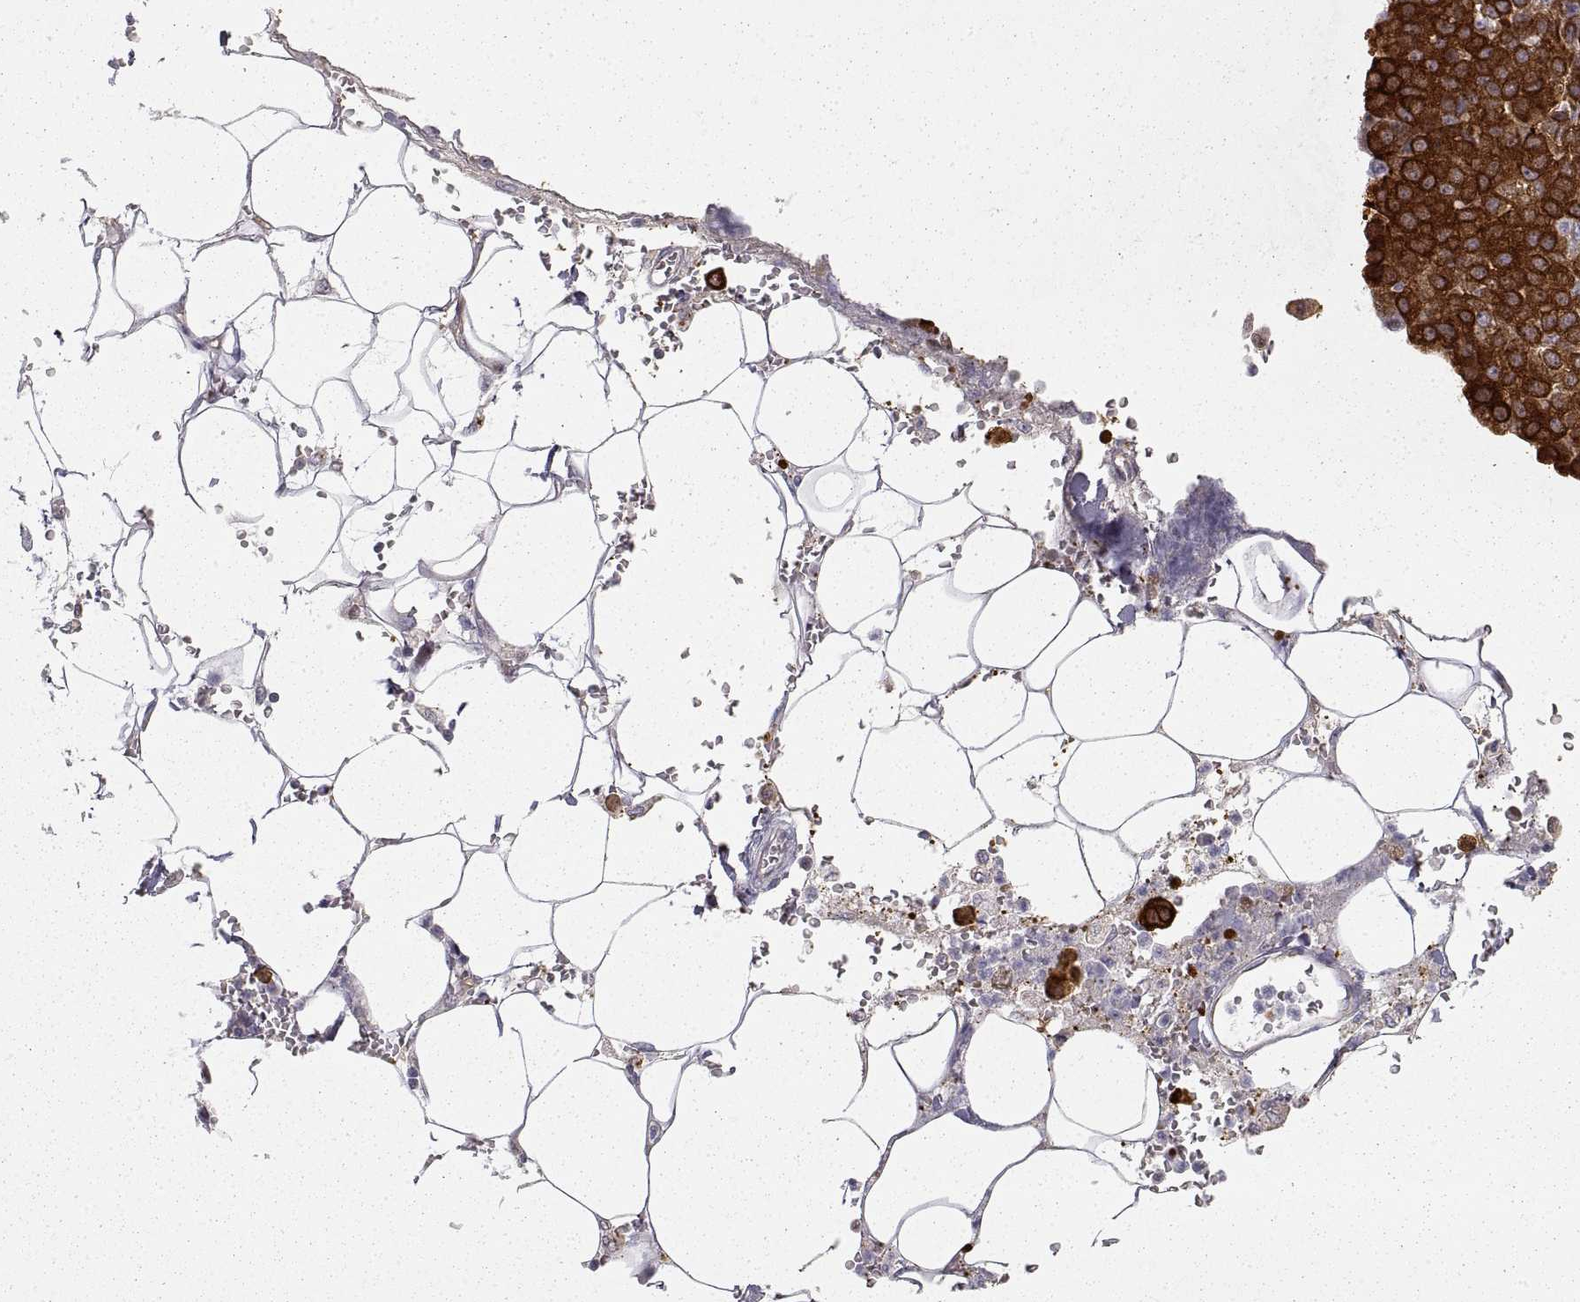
{"staining": {"intensity": "strong", "quantity": ">75%", "location": "cytoplasmic/membranous"}, "tissue": "pancreatic cancer", "cell_type": "Tumor cells", "image_type": "cancer", "snomed": [{"axis": "morphology", "description": "Adenocarcinoma, NOS"}, {"axis": "topography", "description": "Pancreas"}], "caption": "Immunohistochemical staining of adenocarcinoma (pancreatic) demonstrates strong cytoplasmic/membranous protein positivity in about >75% of tumor cells.", "gene": "HSP90AB1", "patient": {"sex": "female", "age": 61}}